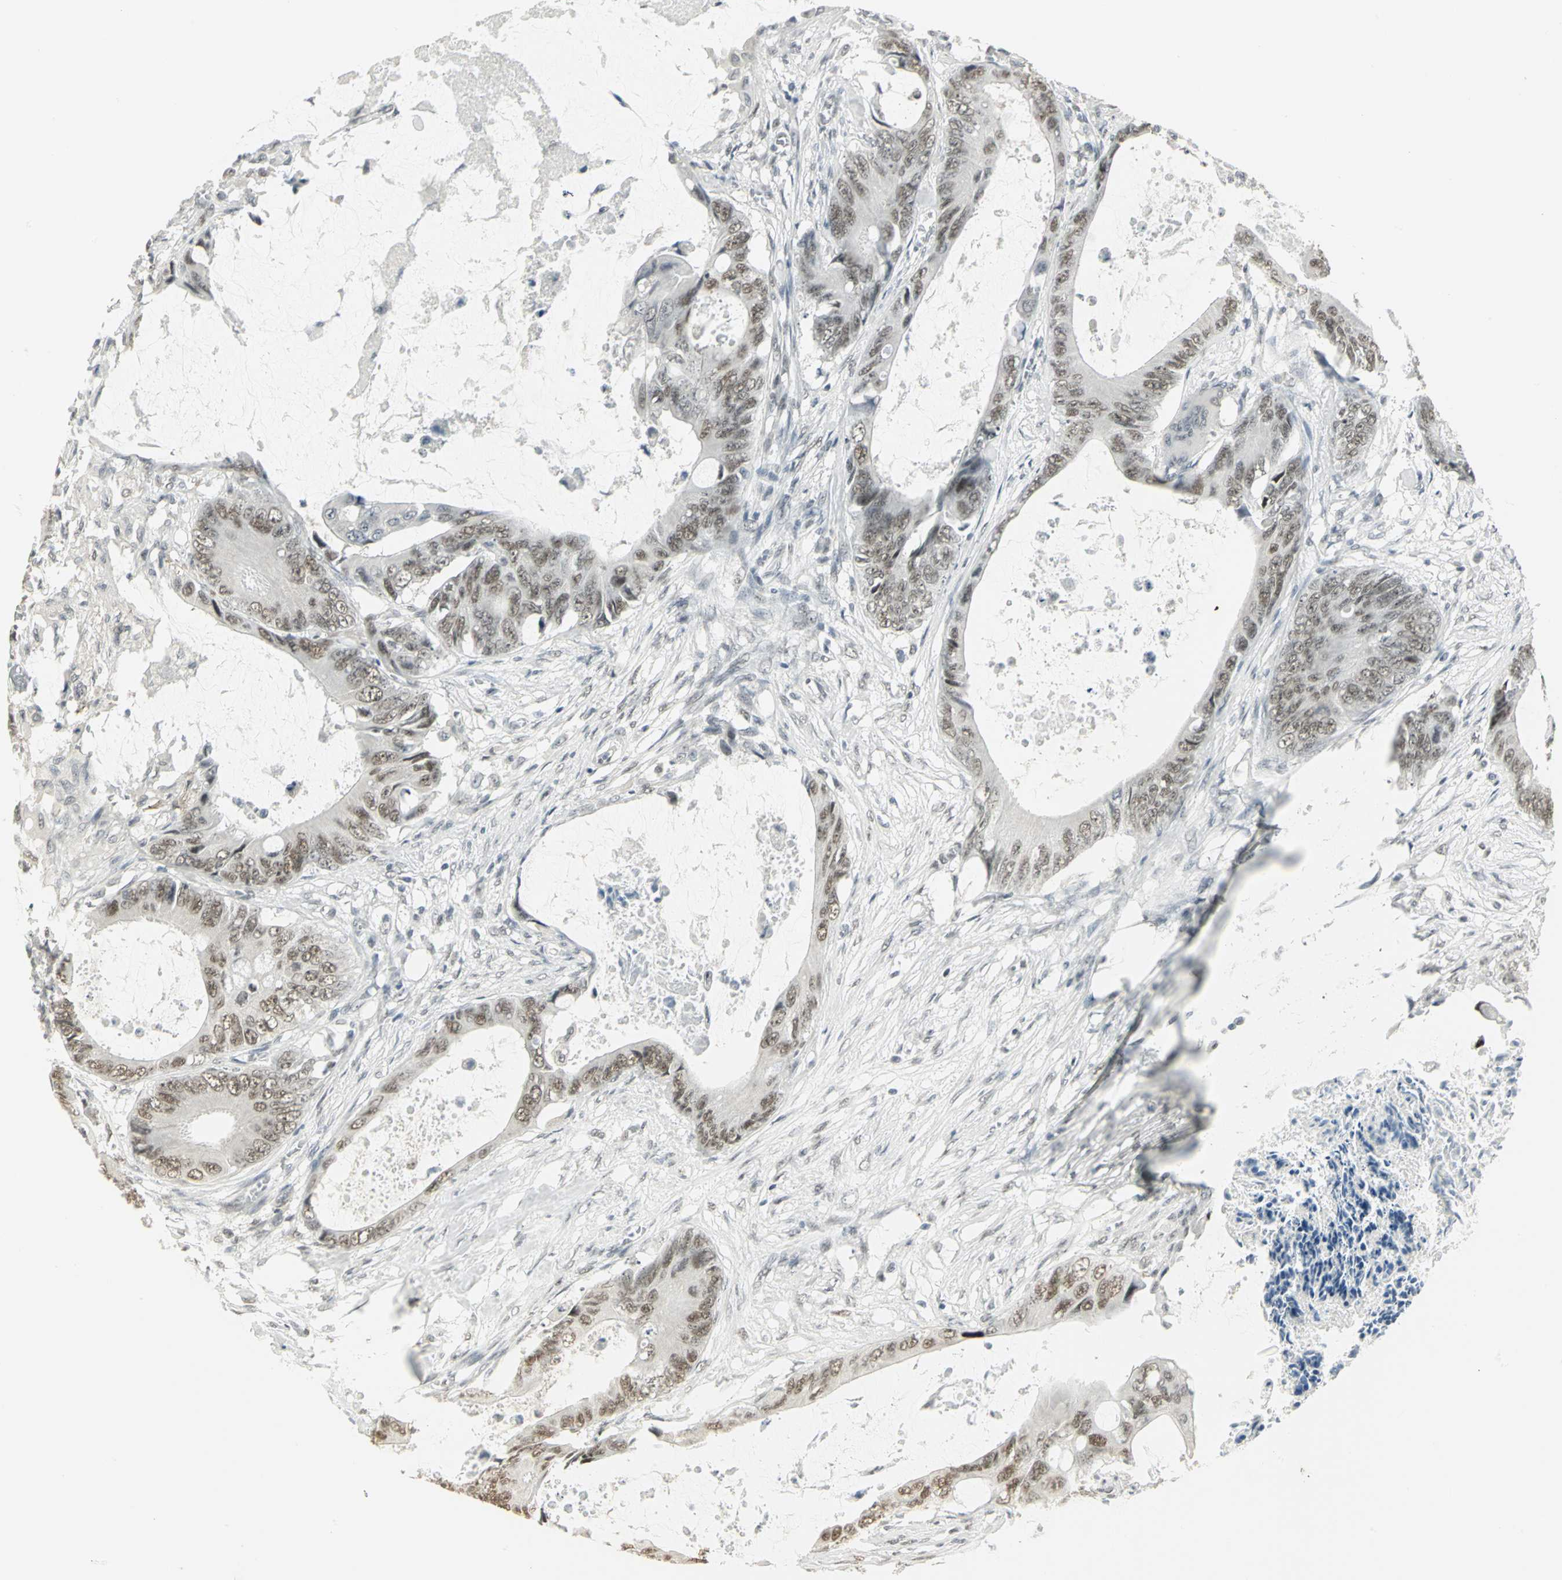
{"staining": {"intensity": "moderate", "quantity": ">75%", "location": "nuclear"}, "tissue": "colorectal cancer", "cell_type": "Tumor cells", "image_type": "cancer", "snomed": [{"axis": "morphology", "description": "Normal tissue, NOS"}, {"axis": "morphology", "description": "Adenocarcinoma, NOS"}, {"axis": "topography", "description": "Rectum"}, {"axis": "topography", "description": "Peripheral nerve tissue"}], "caption": "Immunohistochemistry staining of adenocarcinoma (colorectal), which shows medium levels of moderate nuclear expression in about >75% of tumor cells indicating moderate nuclear protein positivity. The staining was performed using DAB (3,3'-diaminobenzidine) (brown) for protein detection and nuclei were counterstained in hematoxylin (blue).", "gene": "CBX3", "patient": {"sex": "female", "age": 77}}